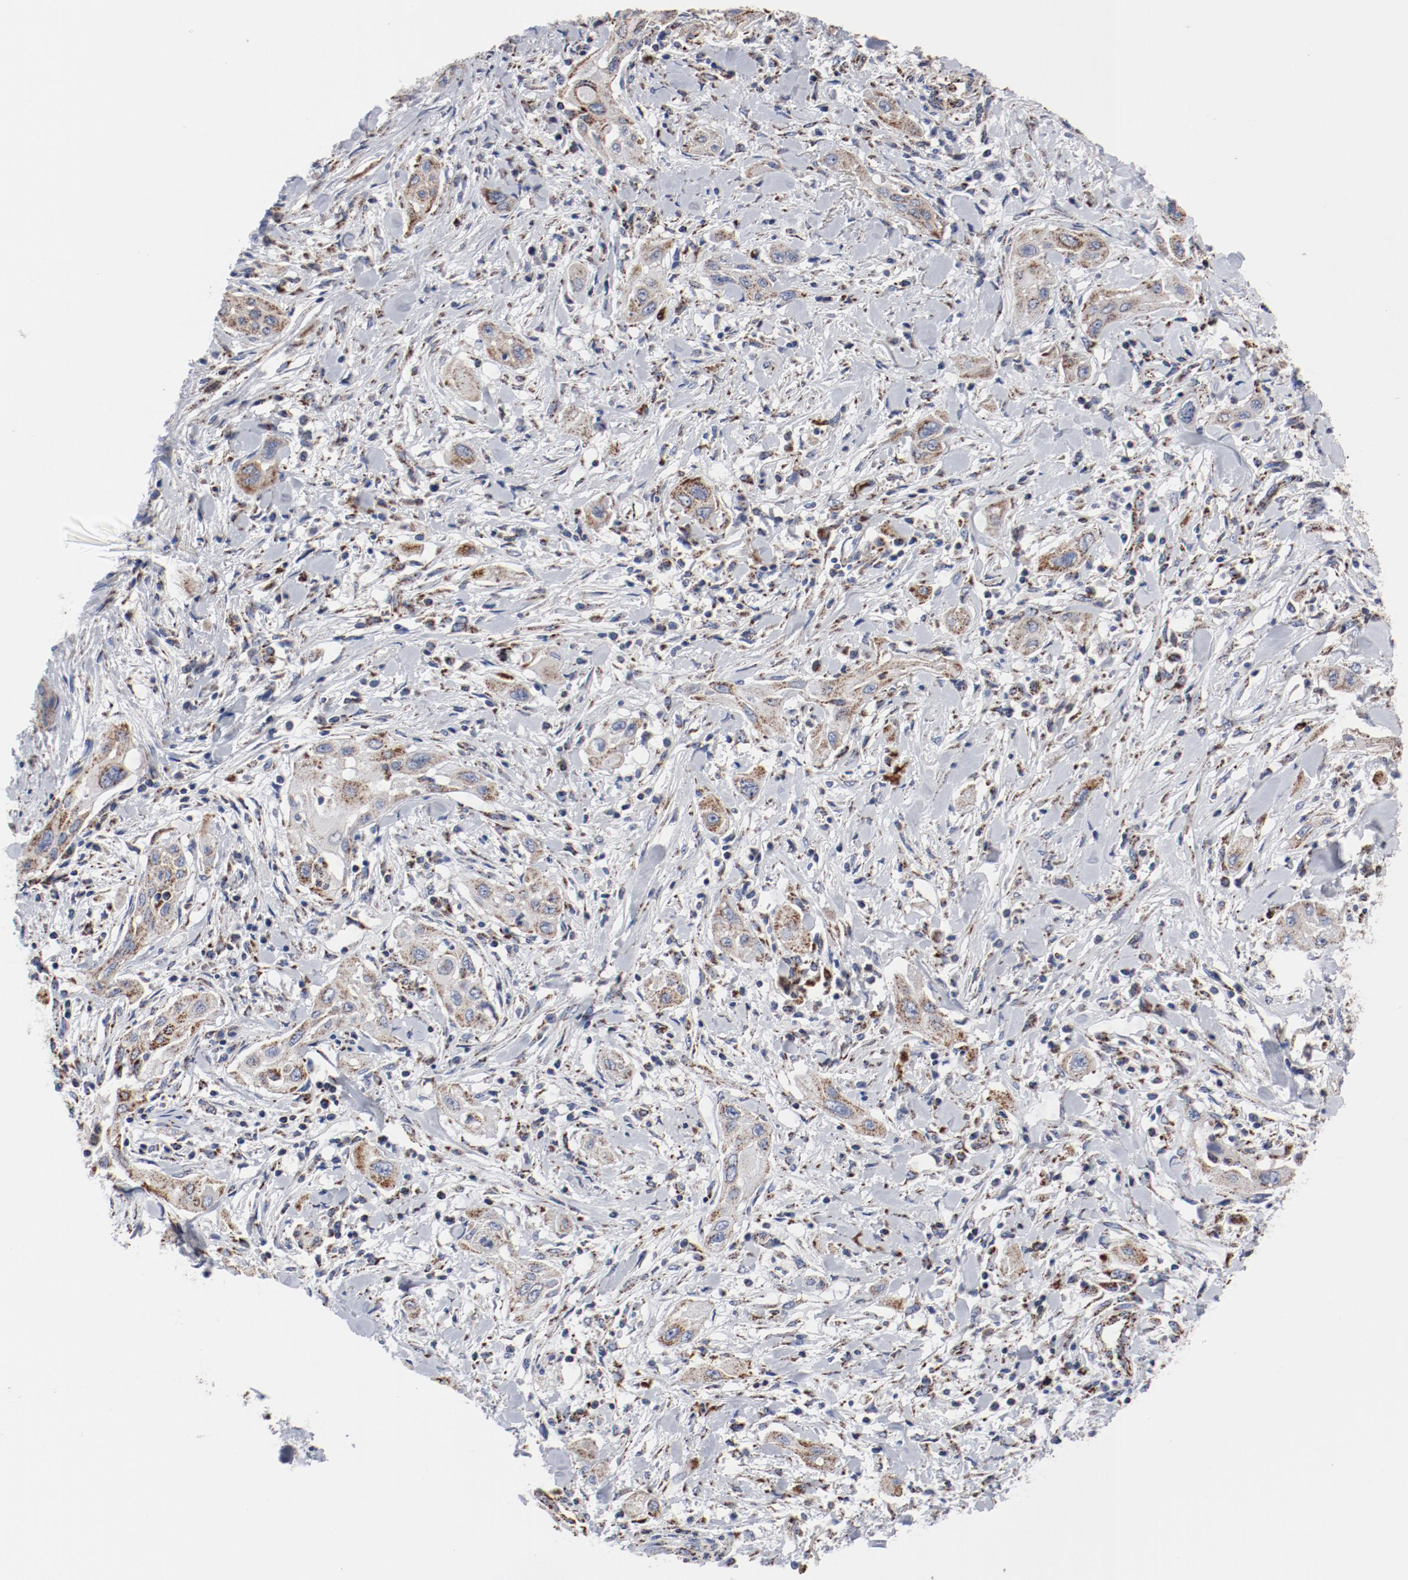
{"staining": {"intensity": "weak", "quantity": ">75%", "location": "cytoplasmic/membranous"}, "tissue": "lung cancer", "cell_type": "Tumor cells", "image_type": "cancer", "snomed": [{"axis": "morphology", "description": "Squamous cell carcinoma, NOS"}, {"axis": "topography", "description": "Lung"}], "caption": "Tumor cells demonstrate low levels of weak cytoplasmic/membranous staining in approximately >75% of cells in lung cancer (squamous cell carcinoma).", "gene": "NDUFV2", "patient": {"sex": "female", "age": 47}}